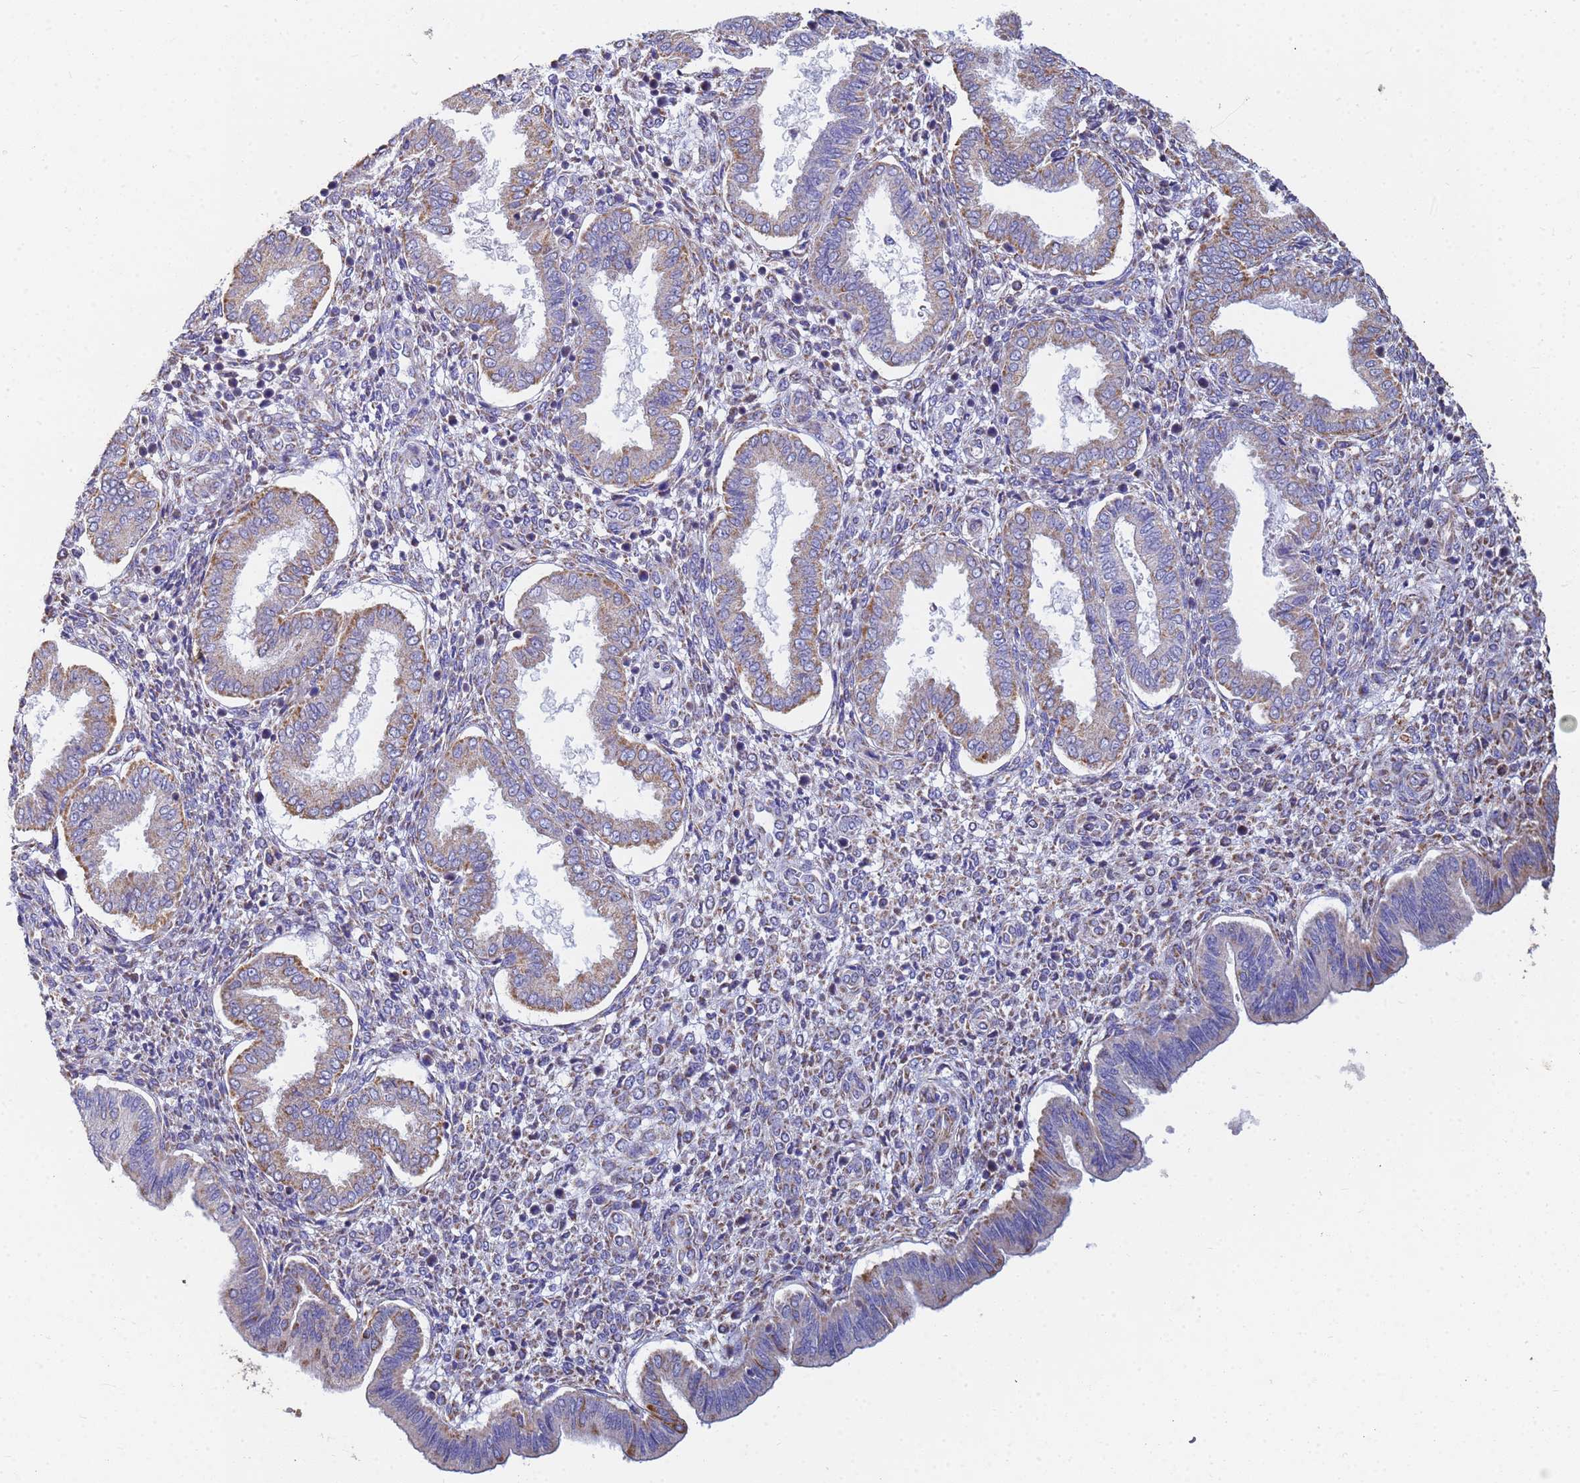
{"staining": {"intensity": "negative", "quantity": "none", "location": "none"}, "tissue": "endometrium", "cell_type": "Cells in endometrial stroma", "image_type": "normal", "snomed": [{"axis": "morphology", "description": "Normal tissue, NOS"}, {"axis": "topography", "description": "Endometrium"}], "caption": "This is an immunohistochemistry image of unremarkable human endometrium. There is no positivity in cells in endometrial stroma.", "gene": "UQCRHL", "patient": {"sex": "female", "age": 24}}